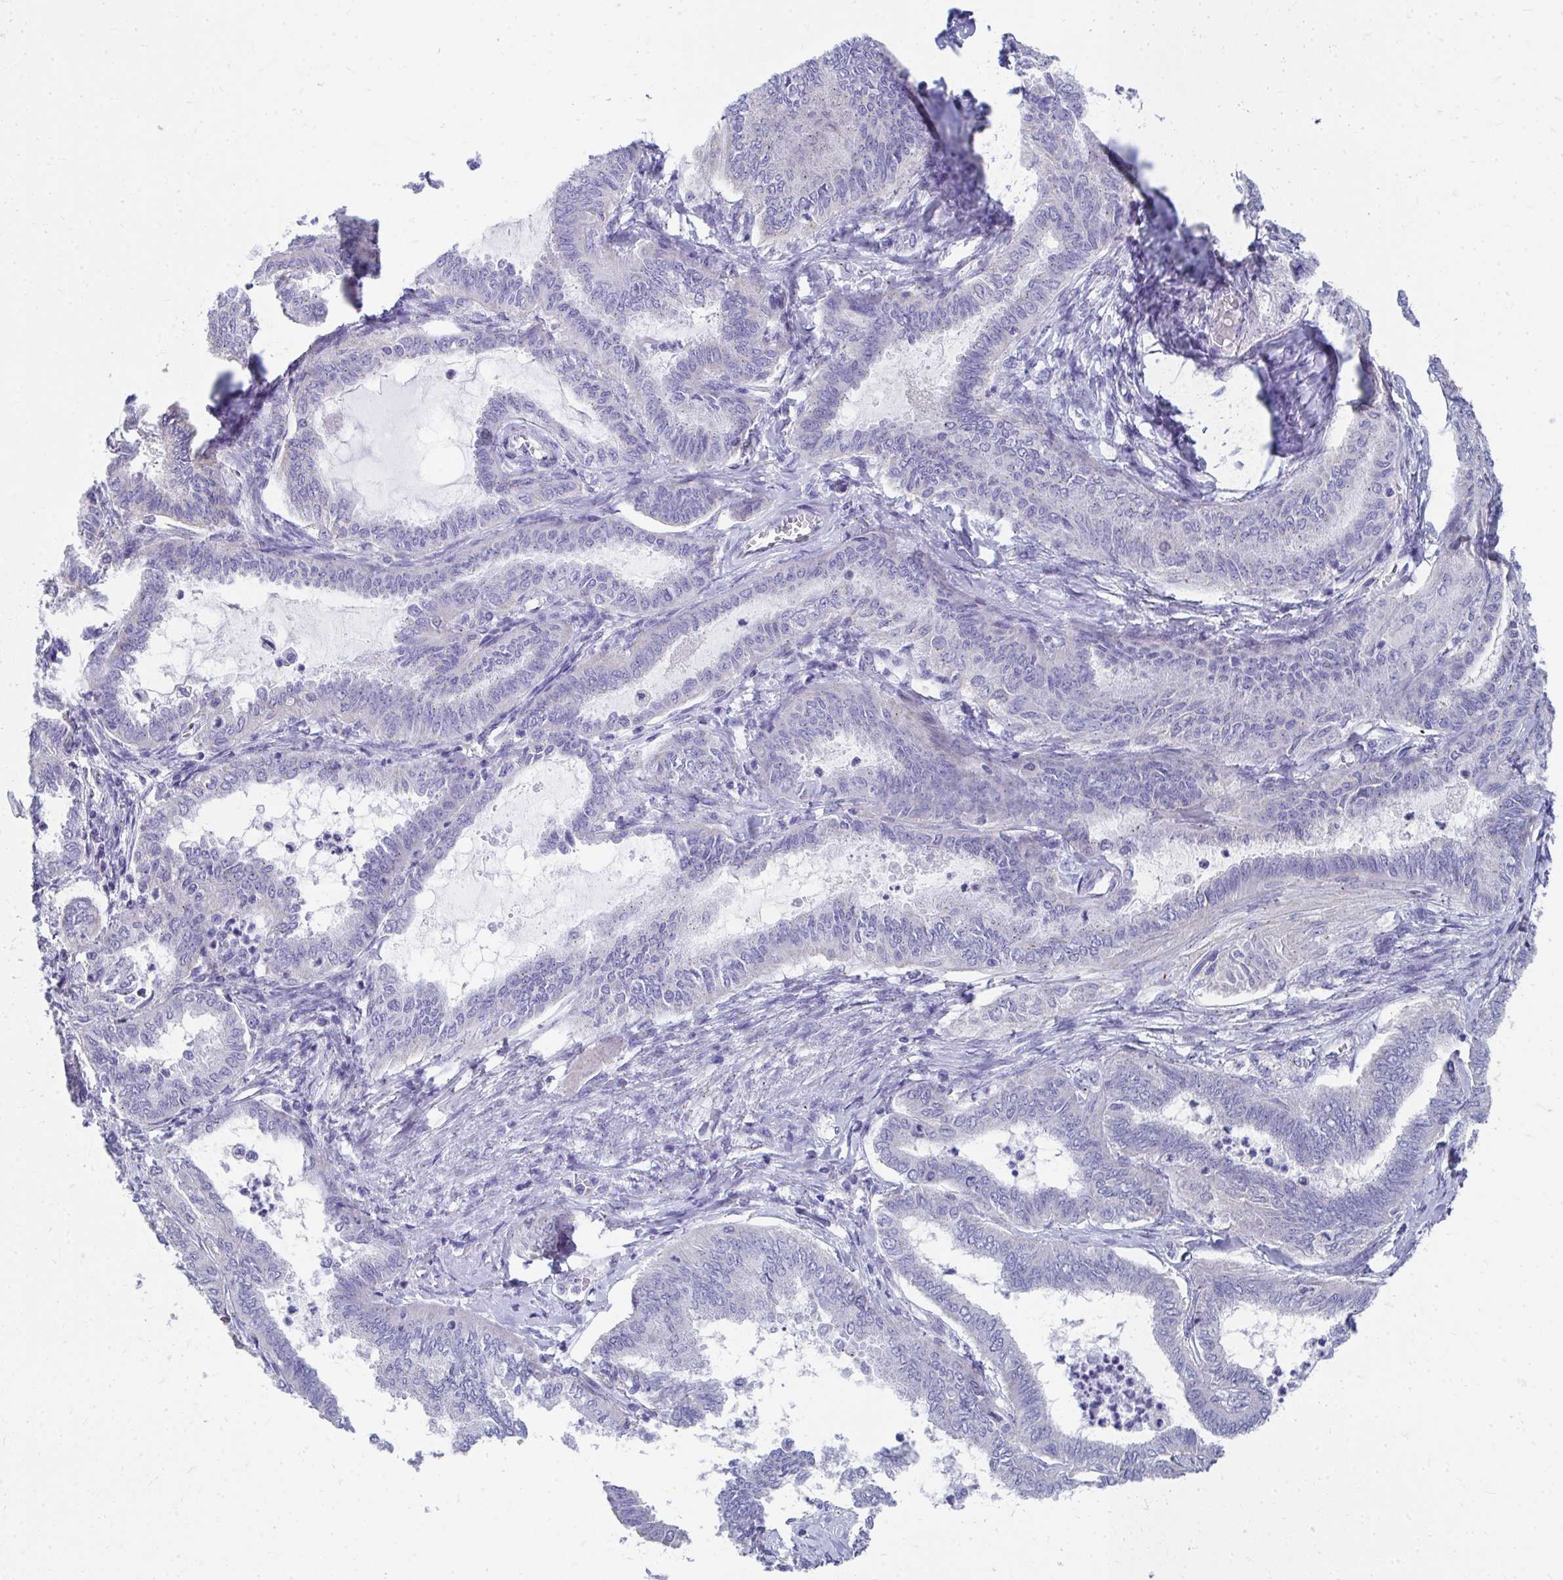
{"staining": {"intensity": "negative", "quantity": "none", "location": "none"}, "tissue": "ovarian cancer", "cell_type": "Tumor cells", "image_type": "cancer", "snomed": [{"axis": "morphology", "description": "Carcinoma, endometroid"}, {"axis": "topography", "description": "Ovary"}], "caption": "A photomicrograph of human ovarian cancer is negative for staining in tumor cells. The staining is performed using DAB (3,3'-diaminobenzidine) brown chromogen with nuclei counter-stained in using hematoxylin.", "gene": "TMPRSS2", "patient": {"sex": "female", "age": 70}}